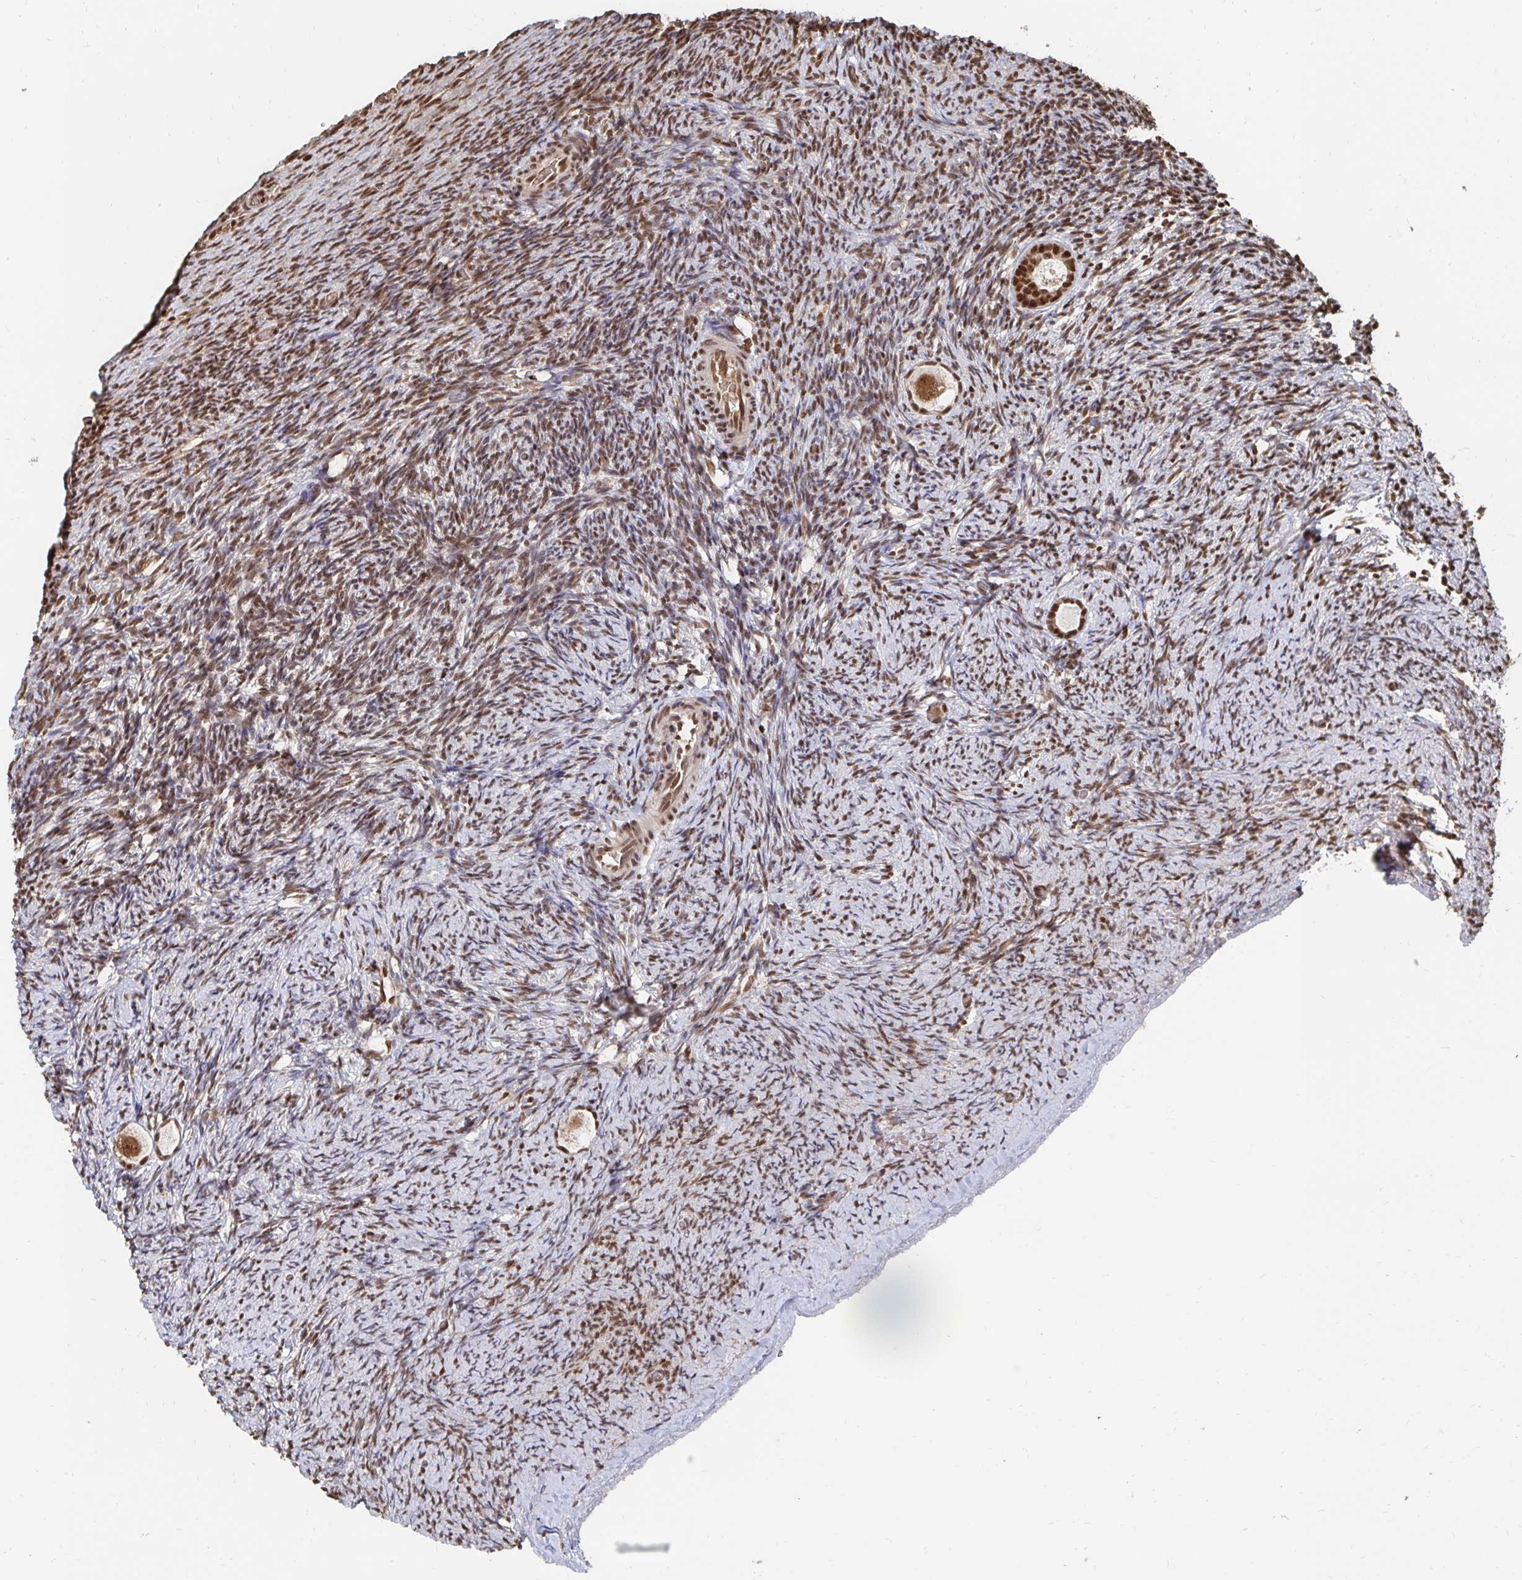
{"staining": {"intensity": "strong", "quantity": ">75%", "location": "nuclear"}, "tissue": "ovary", "cell_type": "Follicle cells", "image_type": "normal", "snomed": [{"axis": "morphology", "description": "Normal tissue, NOS"}, {"axis": "topography", "description": "Ovary"}], "caption": "Immunohistochemistry (IHC) of normal ovary demonstrates high levels of strong nuclear positivity in about >75% of follicle cells.", "gene": "GTF3C6", "patient": {"sex": "female", "age": 34}}